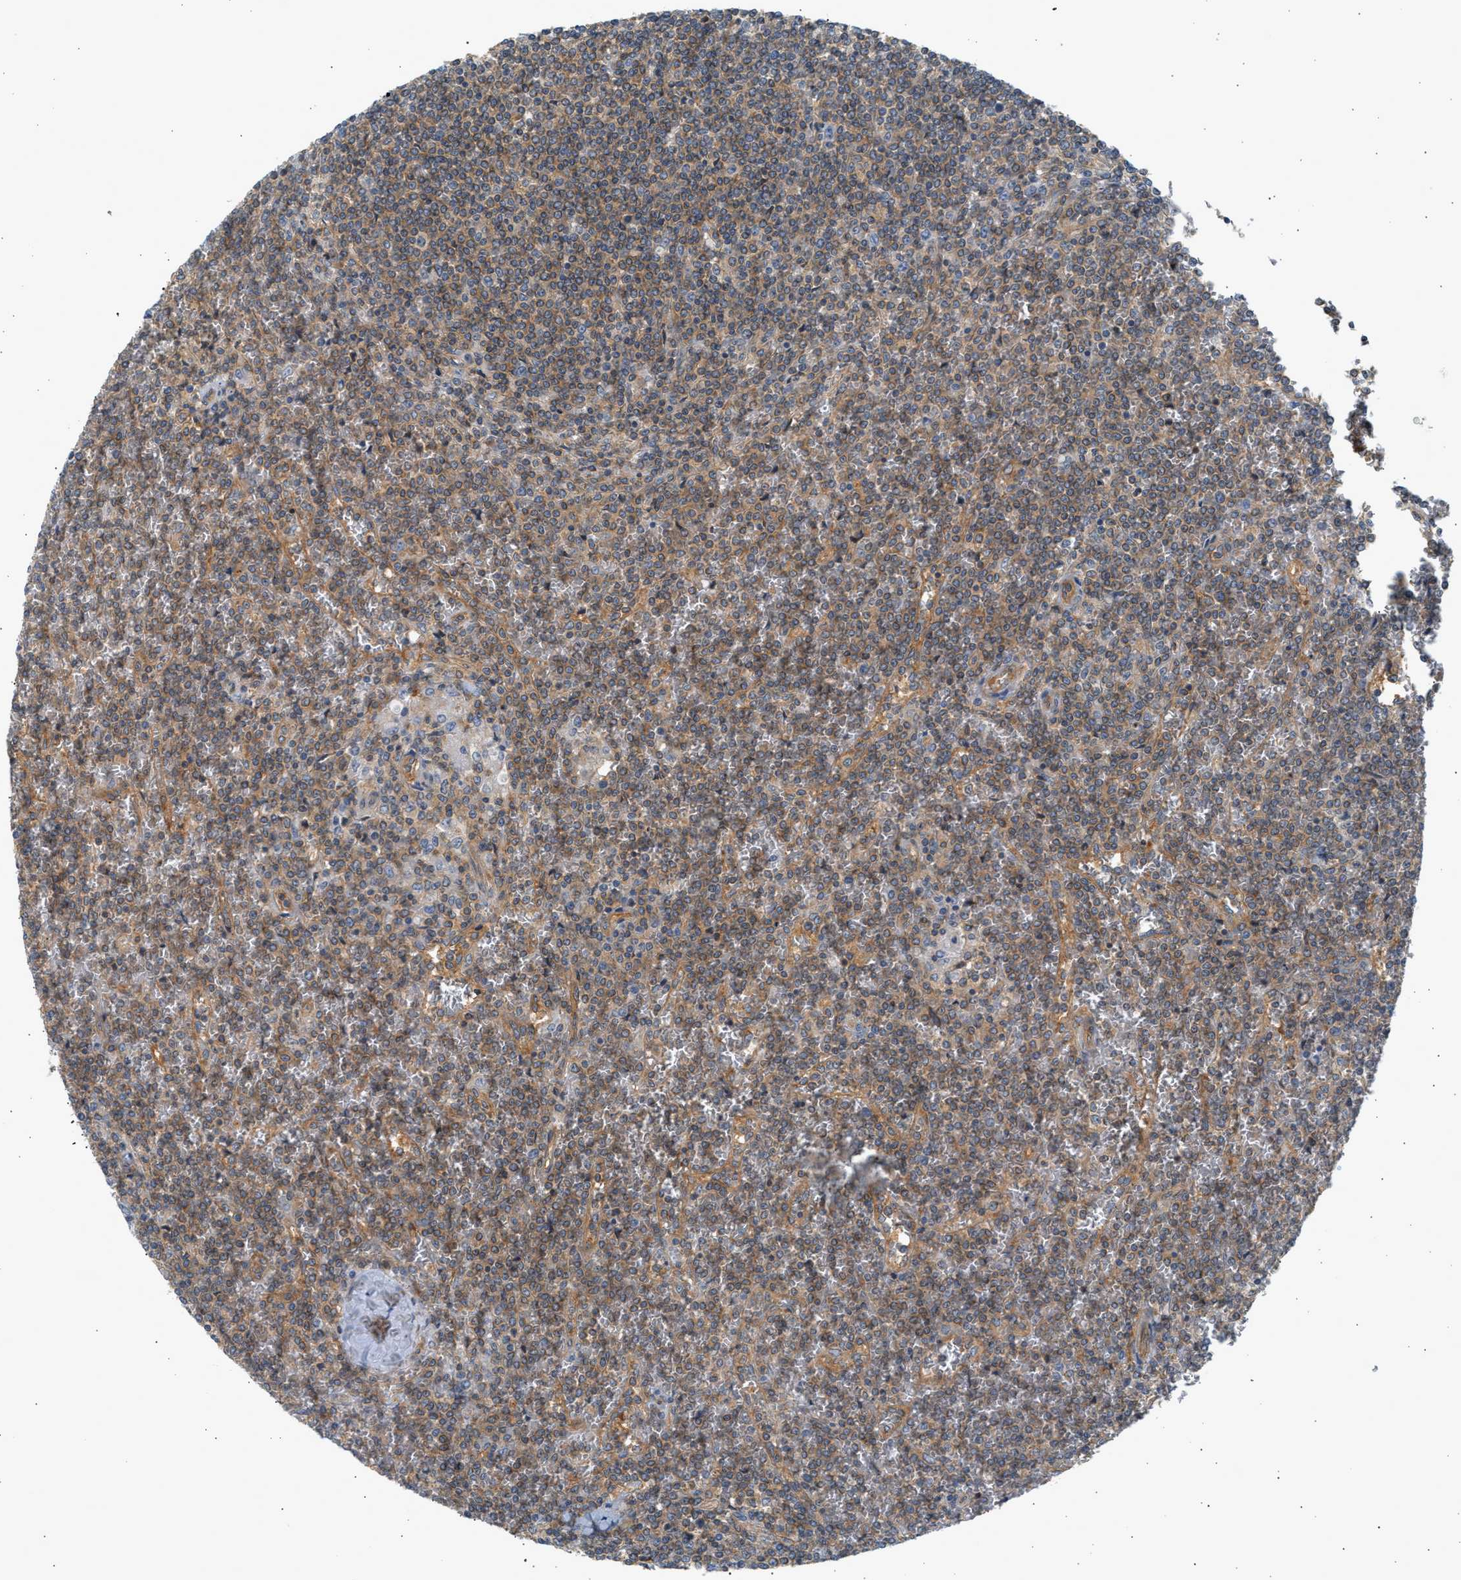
{"staining": {"intensity": "moderate", "quantity": ">75%", "location": "cytoplasmic/membranous"}, "tissue": "lymphoma", "cell_type": "Tumor cells", "image_type": "cancer", "snomed": [{"axis": "morphology", "description": "Malignant lymphoma, non-Hodgkin's type, Low grade"}, {"axis": "topography", "description": "Spleen"}], "caption": "Tumor cells display medium levels of moderate cytoplasmic/membranous staining in approximately >75% of cells in human low-grade malignant lymphoma, non-Hodgkin's type.", "gene": "PAFAH1B1", "patient": {"sex": "female", "age": 19}}